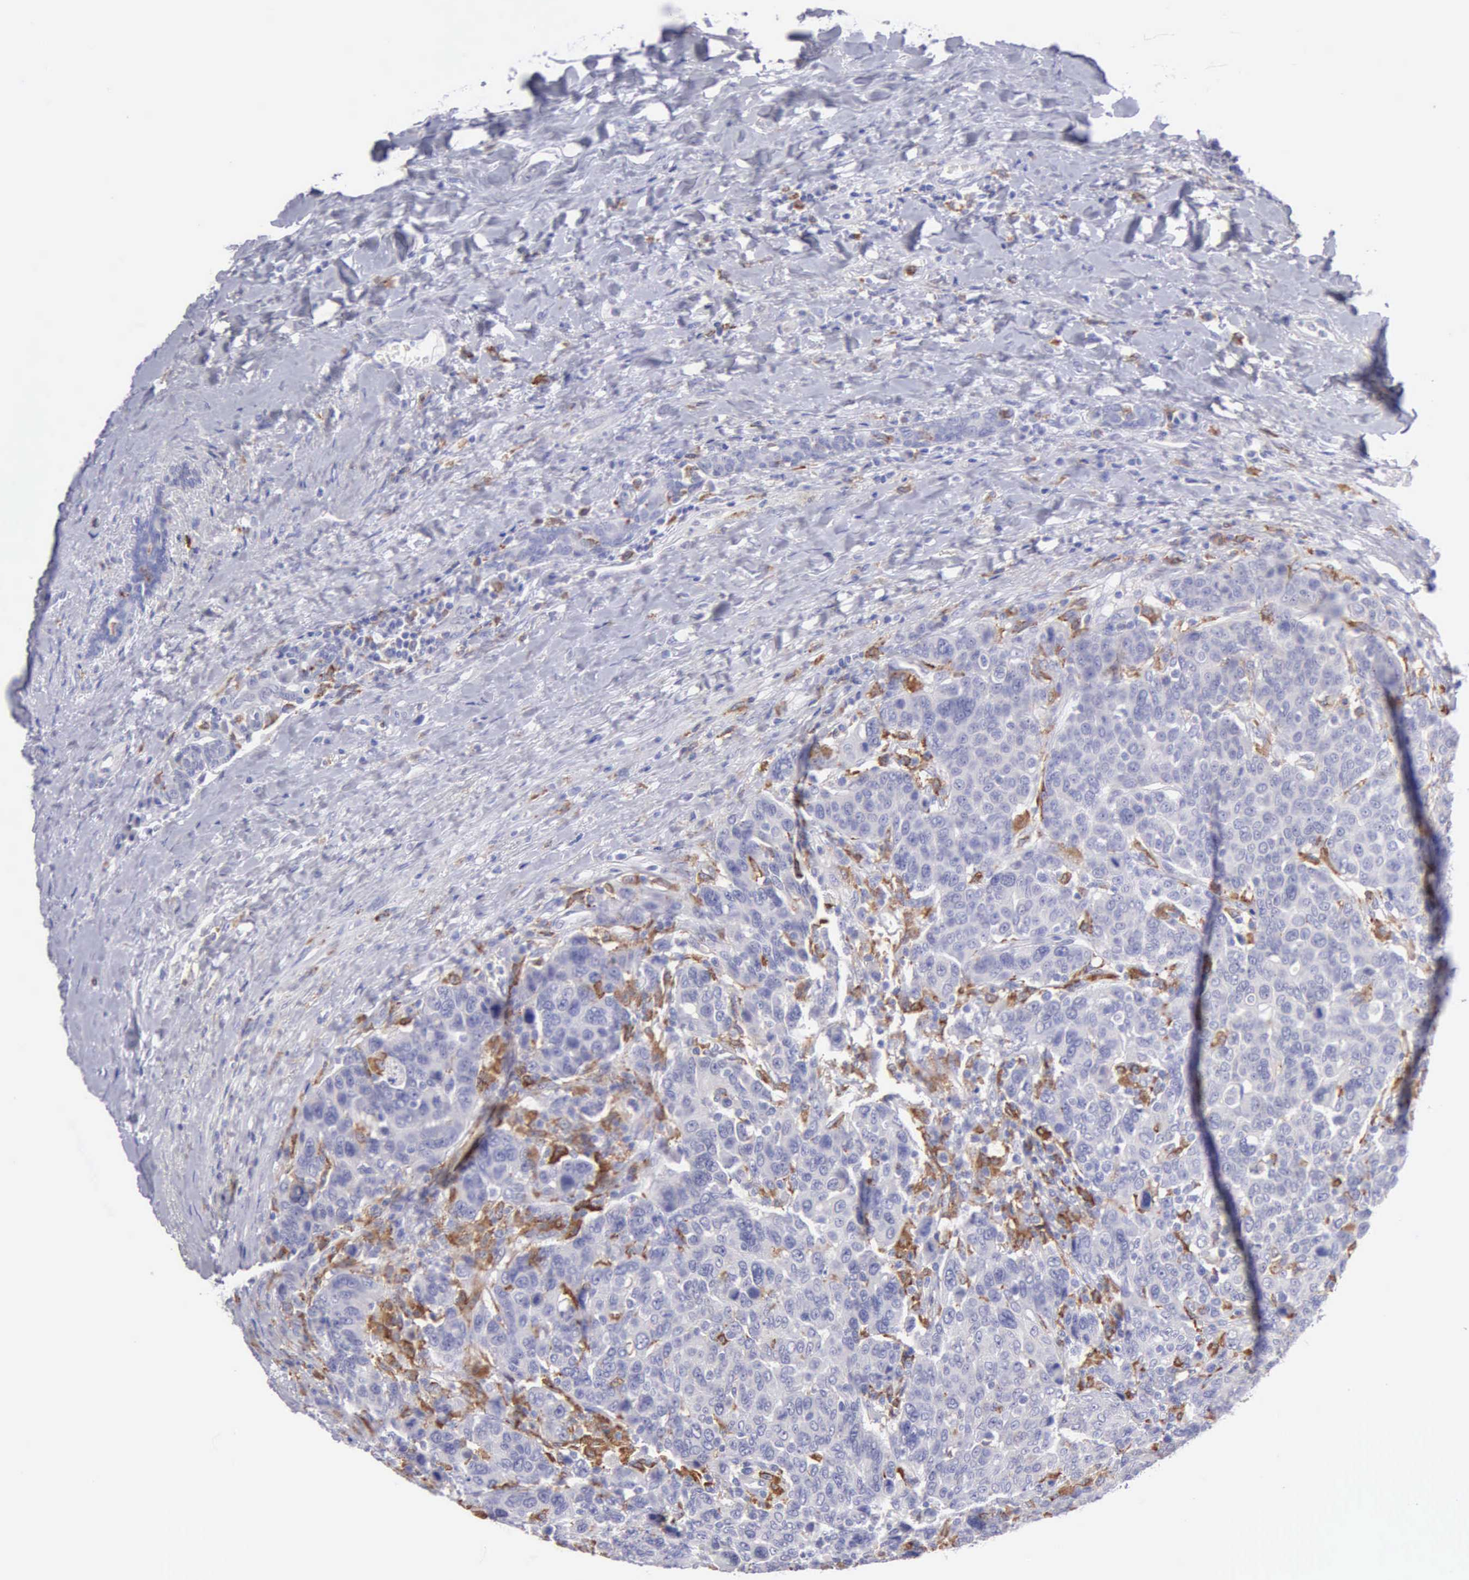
{"staining": {"intensity": "negative", "quantity": "none", "location": "none"}, "tissue": "breast cancer", "cell_type": "Tumor cells", "image_type": "cancer", "snomed": [{"axis": "morphology", "description": "Duct carcinoma"}, {"axis": "topography", "description": "Breast"}], "caption": "Breast cancer (intraductal carcinoma) was stained to show a protein in brown. There is no significant expression in tumor cells.", "gene": "TYRP1", "patient": {"sex": "female", "age": 37}}